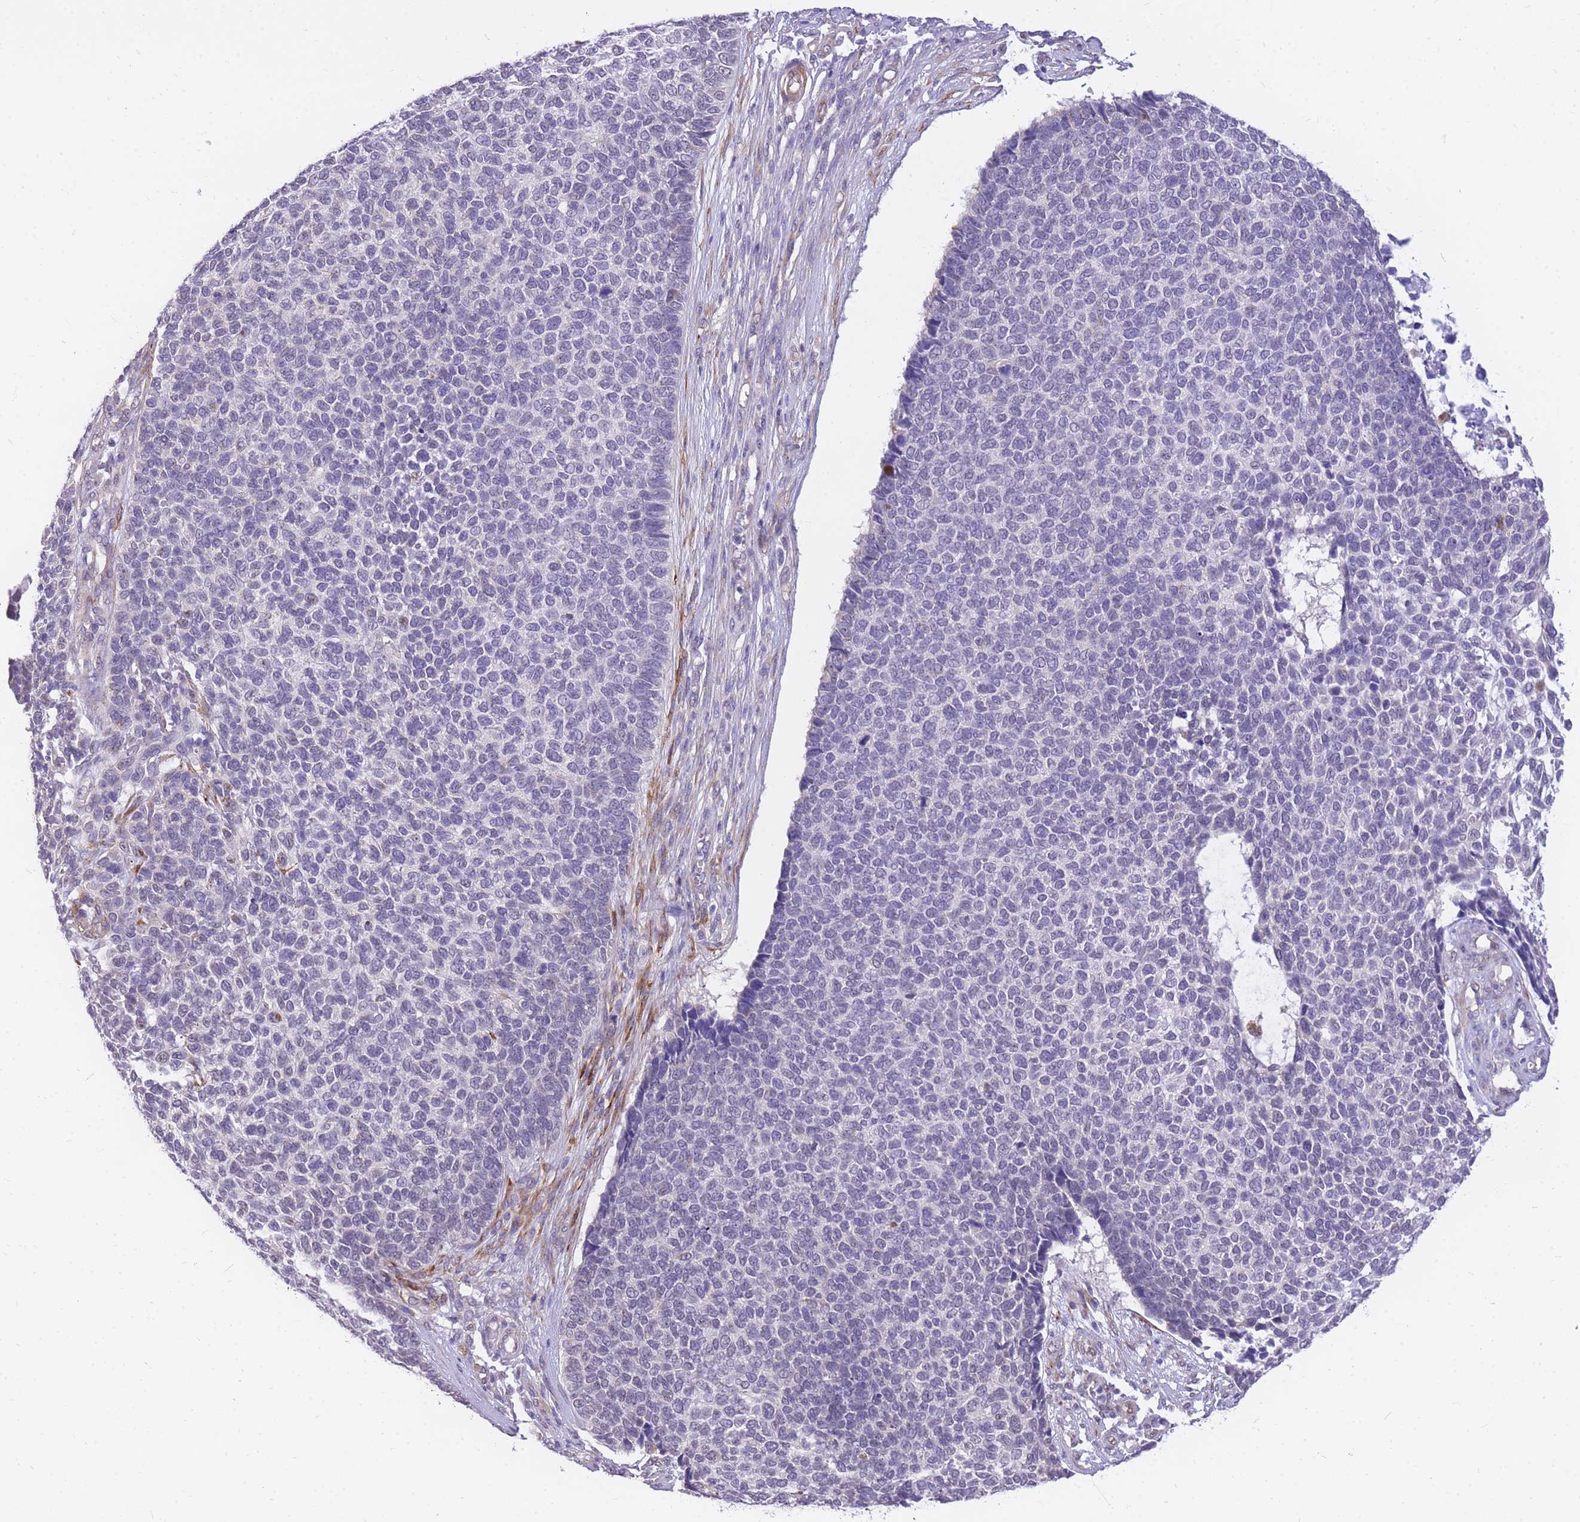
{"staining": {"intensity": "negative", "quantity": "none", "location": "none"}, "tissue": "skin cancer", "cell_type": "Tumor cells", "image_type": "cancer", "snomed": [{"axis": "morphology", "description": "Basal cell carcinoma"}, {"axis": "topography", "description": "Skin"}], "caption": "Immunohistochemical staining of human basal cell carcinoma (skin) exhibits no significant expression in tumor cells.", "gene": "S100PBP", "patient": {"sex": "female", "age": 84}}